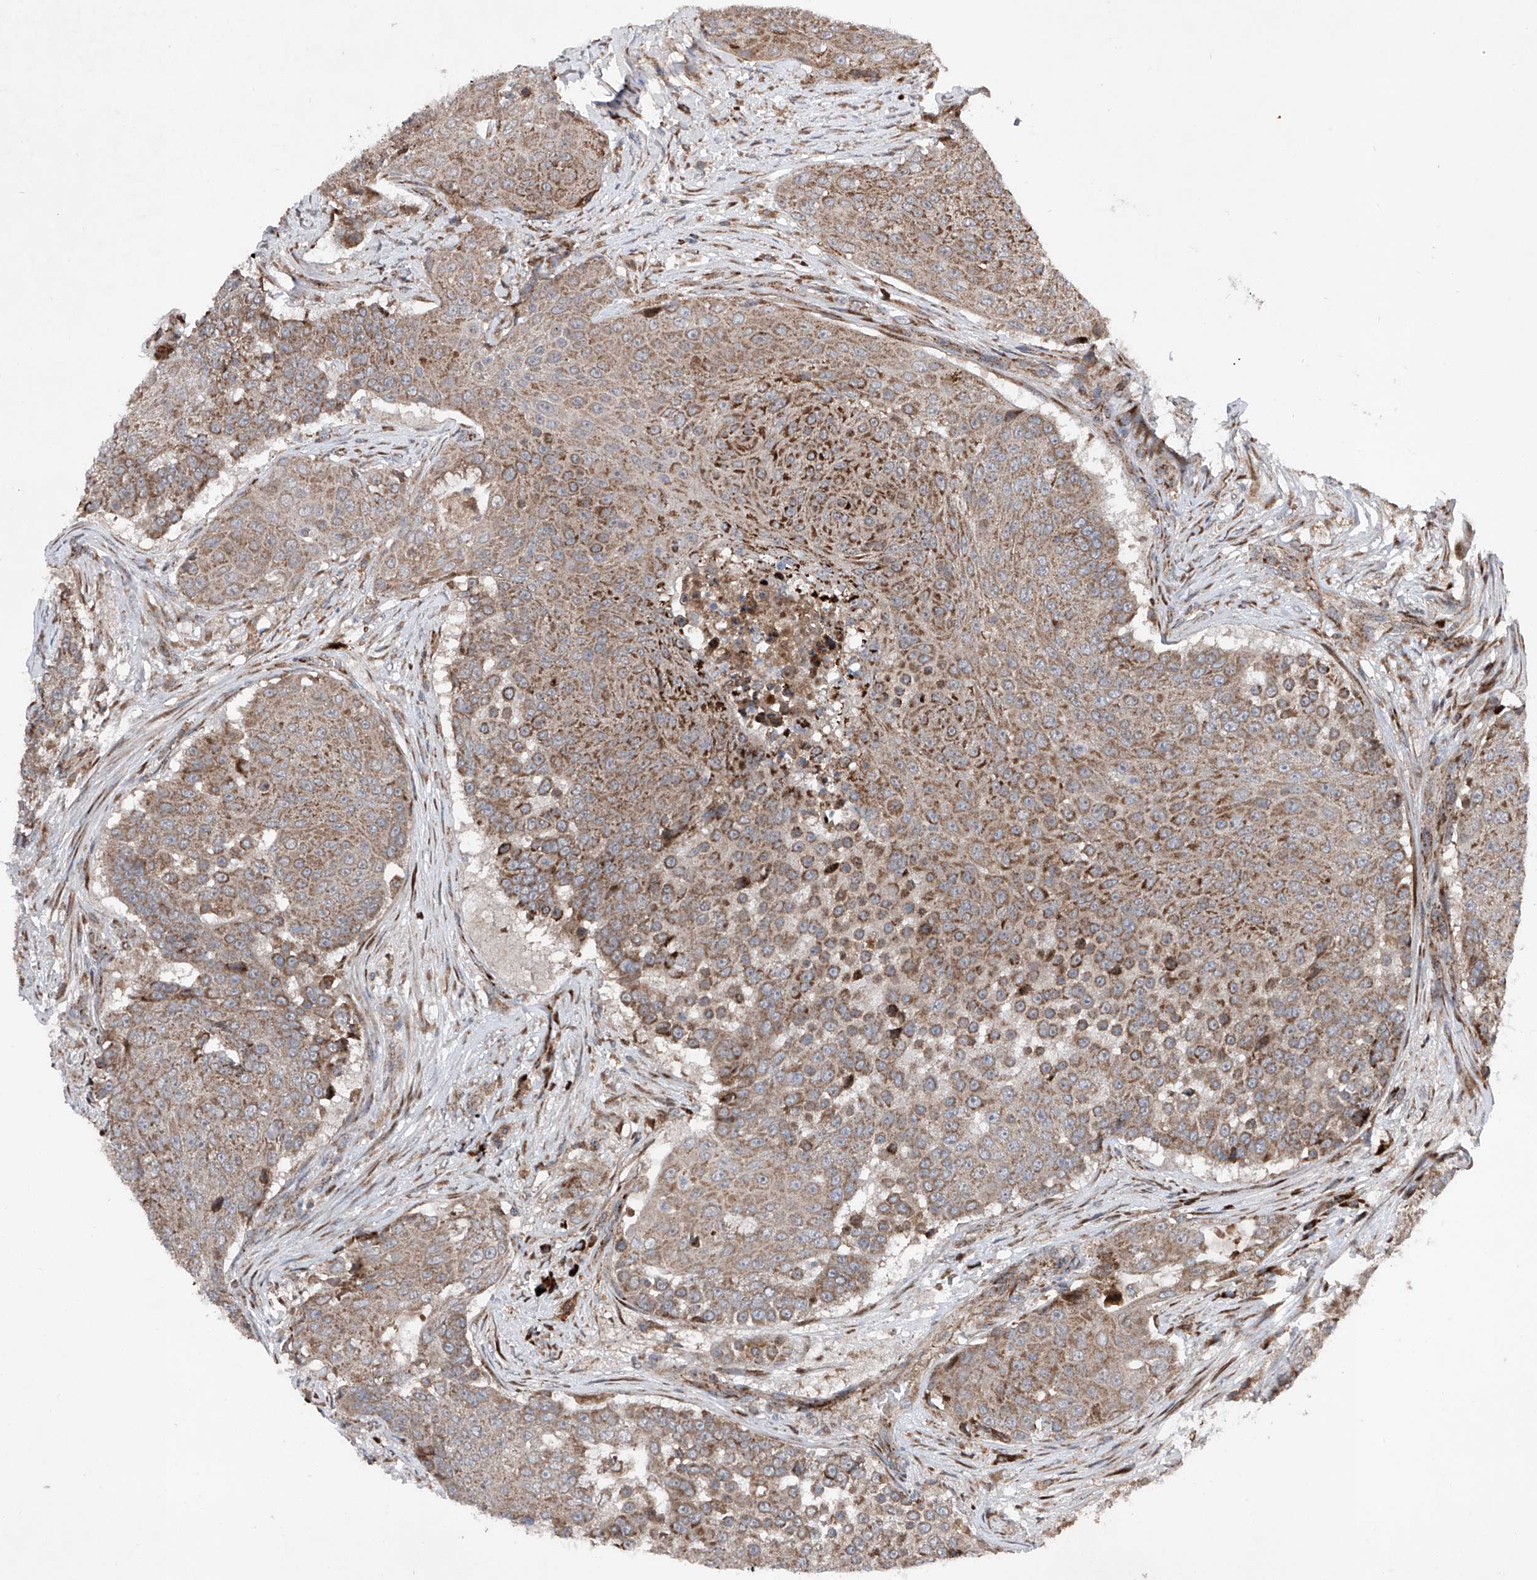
{"staining": {"intensity": "moderate", "quantity": ">75%", "location": "cytoplasmic/membranous"}, "tissue": "urothelial cancer", "cell_type": "Tumor cells", "image_type": "cancer", "snomed": [{"axis": "morphology", "description": "Urothelial carcinoma, High grade"}, {"axis": "topography", "description": "Urinary bladder"}], "caption": "Brown immunohistochemical staining in human urothelial cancer reveals moderate cytoplasmic/membranous expression in approximately >75% of tumor cells.", "gene": "DAD1", "patient": {"sex": "female", "age": 63}}